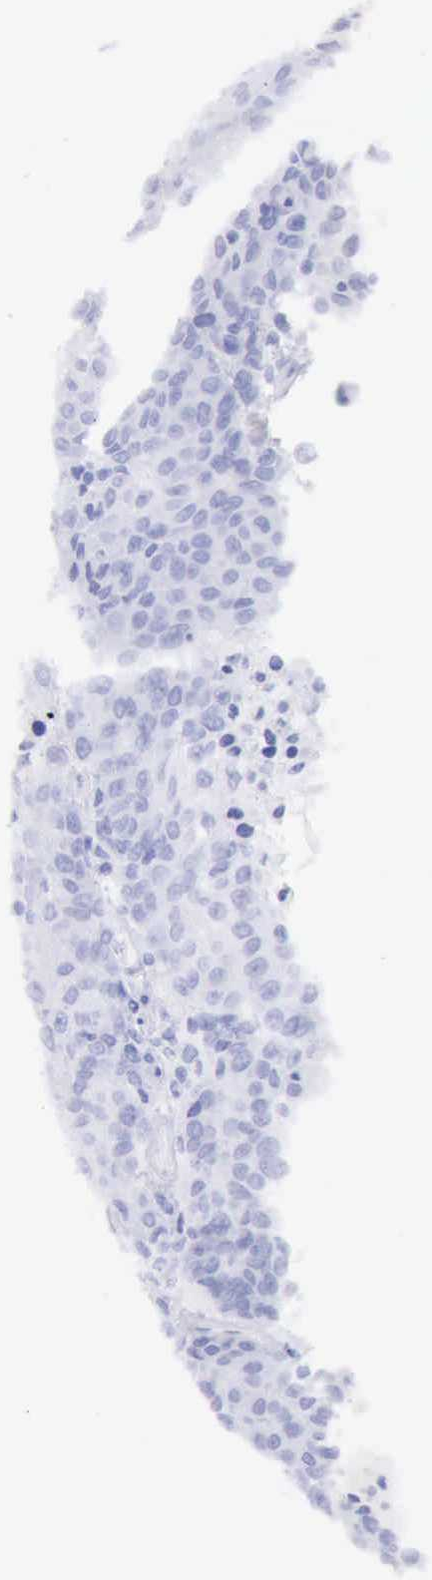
{"staining": {"intensity": "weak", "quantity": ">75%", "location": "cytoplasmic/membranous"}, "tissue": "urothelial cancer", "cell_type": "Tumor cells", "image_type": "cancer", "snomed": [{"axis": "morphology", "description": "Urothelial carcinoma, High grade"}, {"axis": "topography", "description": "Urinary bladder"}], "caption": "Immunohistochemical staining of human urothelial cancer reveals weak cytoplasmic/membranous protein expression in about >75% of tumor cells. (DAB = brown stain, brightfield microscopy at high magnification).", "gene": "ARHGAP4", "patient": {"sex": "female", "age": 85}}